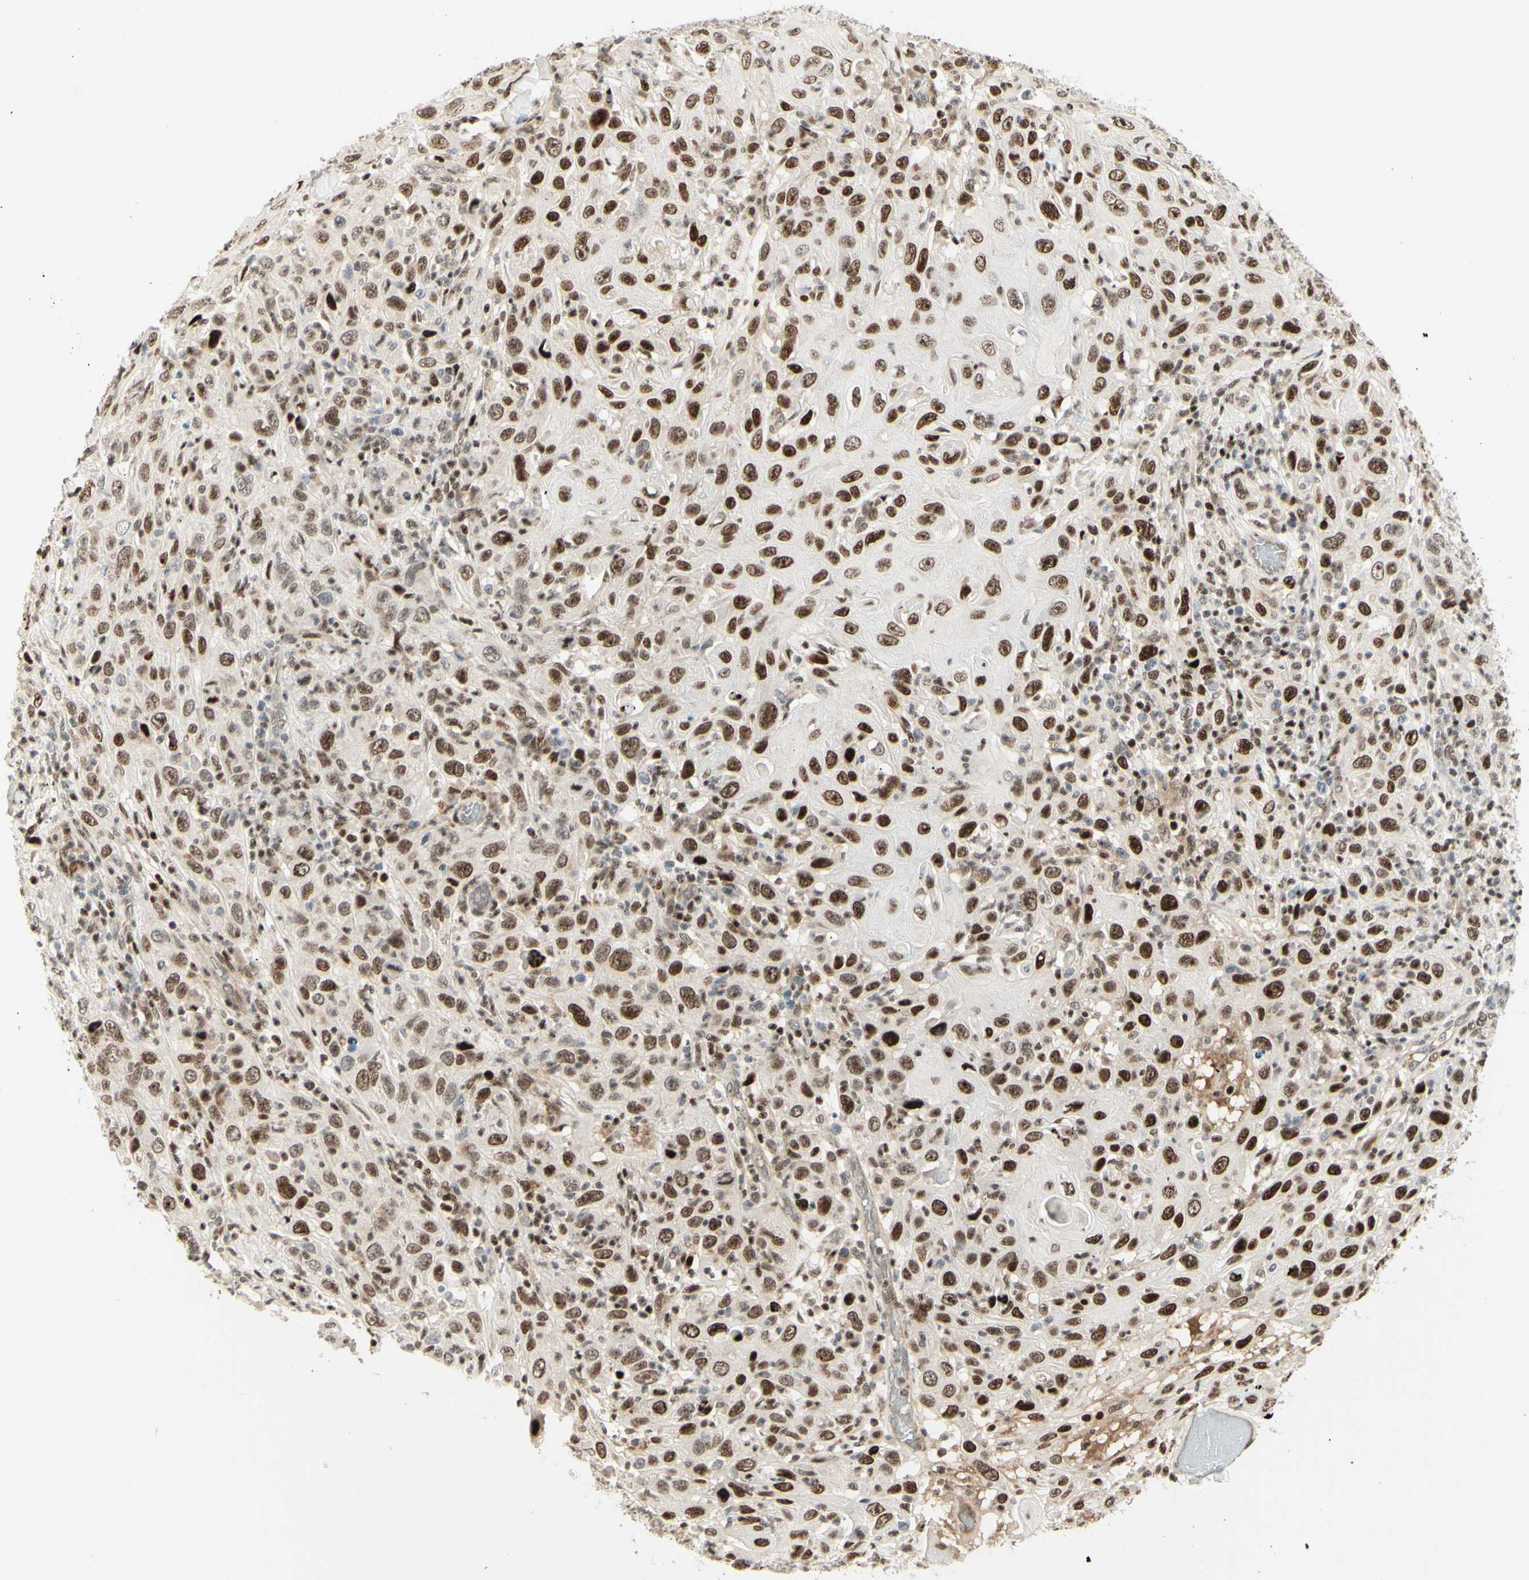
{"staining": {"intensity": "moderate", "quantity": ">75%", "location": "cytoplasmic/membranous,nuclear"}, "tissue": "skin cancer", "cell_type": "Tumor cells", "image_type": "cancer", "snomed": [{"axis": "morphology", "description": "Squamous cell carcinoma, NOS"}, {"axis": "topography", "description": "Skin"}], "caption": "Brown immunohistochemical staining in skin cancer demonstrates moderate cytoplasmic/membranous and nuclear staining in about >75% of tumor cells.", "gene": "CDKL5", "patient": {"sex": "female", "age": 88}}